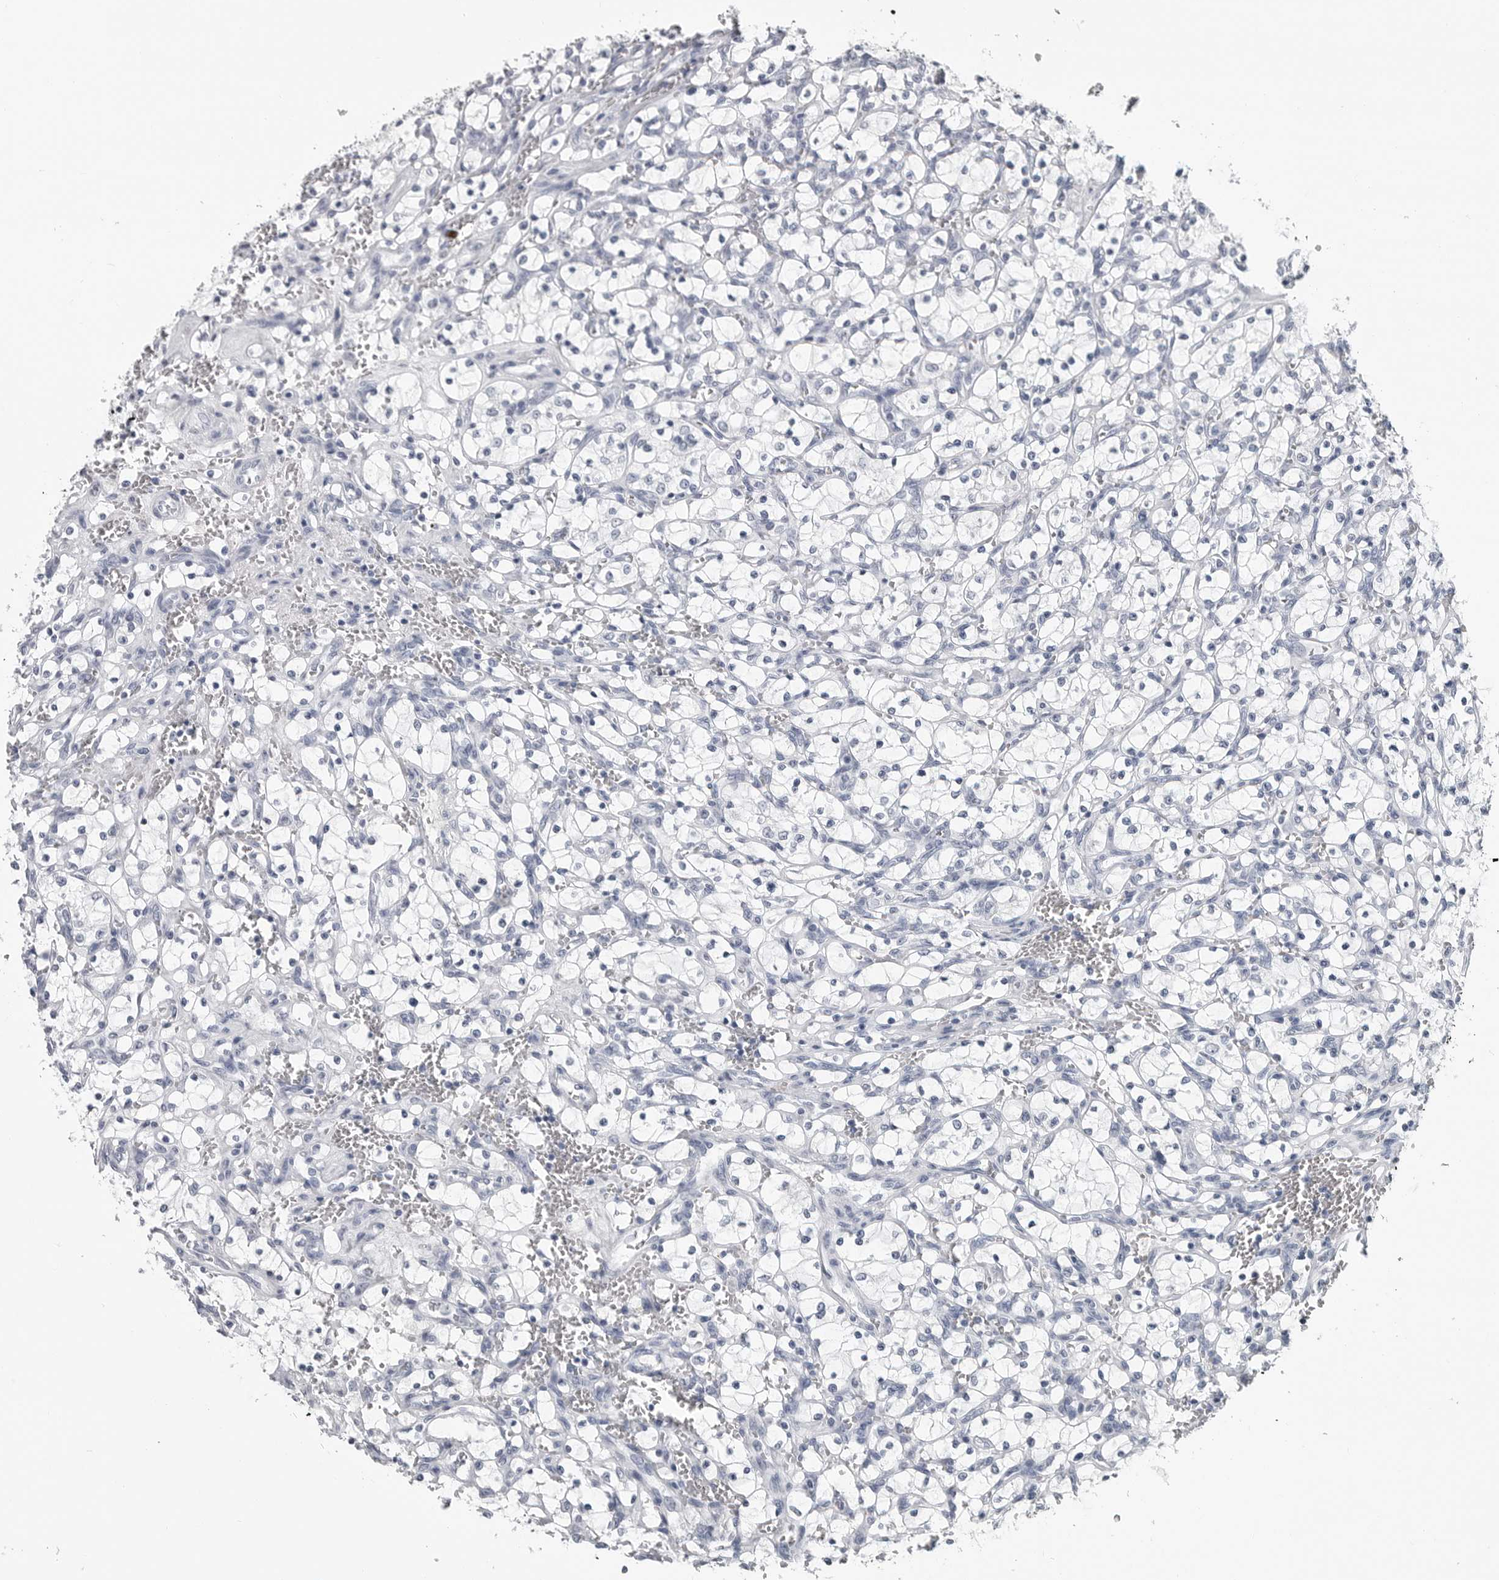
{"staining": {"intensity": "negative", "quantity": "none", "location": "none"}, "tissue": "renal cancer", "cell_type": "Tumor cells", "image_type": "cancer", "snomed": [{"axis": "morphology", "description": "Adenocarcinoma, NOS"}, {"axis": "topography", "description": "Kidney"}], "caption": "Immunohistochemical staining of renal cancer (adenocarcinoma) reveals no significant expression in tumor cells.", "gene": "AMPD1", "patient": {"sex": "female", "age": 69}}